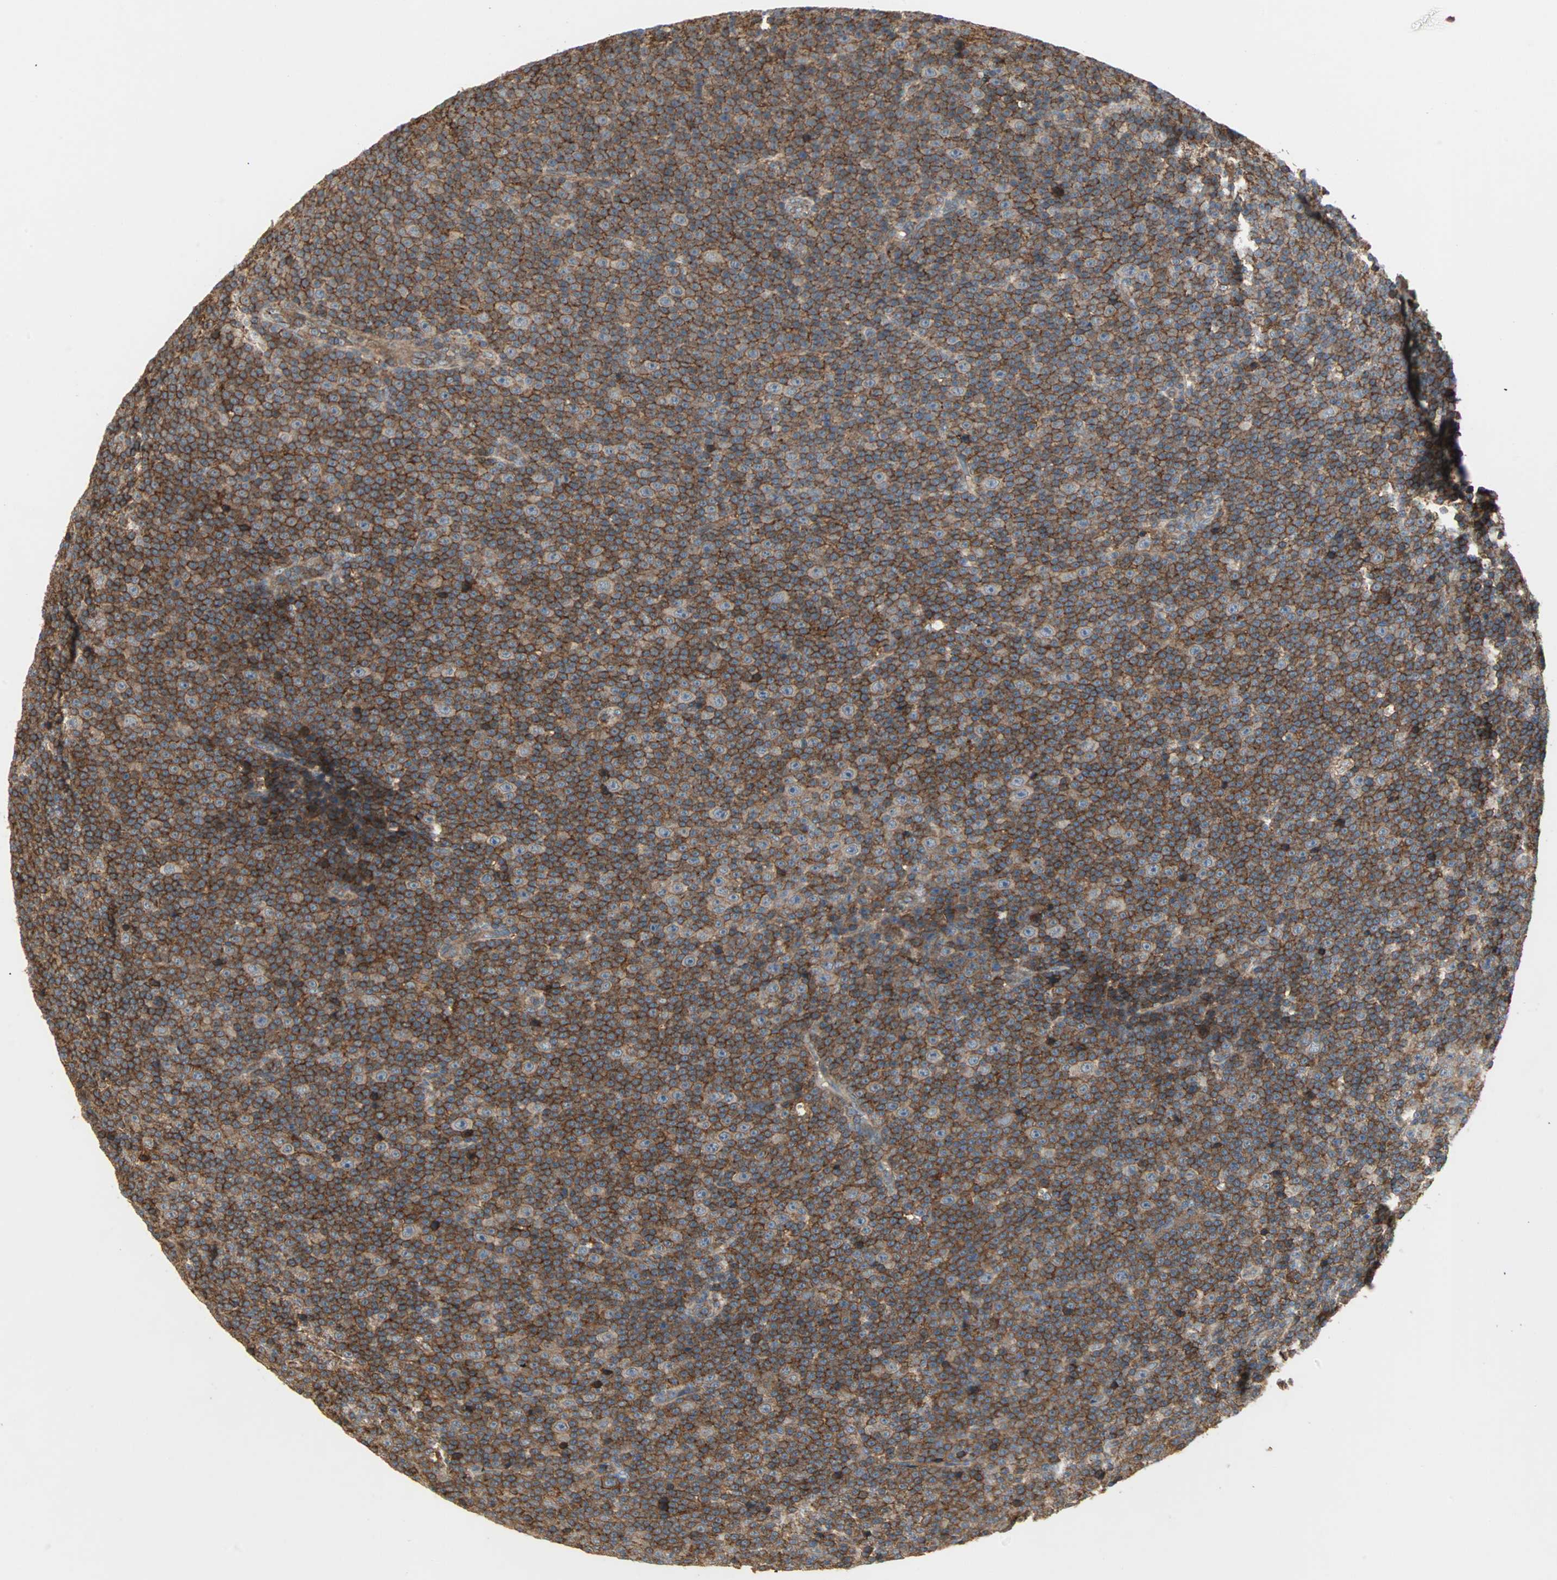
{"staining": {"intensity": "strong", "quantity": ">75%", "location": "cytoplasmic/membranous"}, "tissue": "lymphoma", "cell_type": "Tumor cells", "image_type": "cancer", "snomed": [{"axis": "morphology", "description": "Malignant lymphoma, non-Hodgkin's type, Low grade"}, {"axis": "topography", "description": "Lymph node"}], "caption": "DAB immunohistochemical staining of human lymphoma exhibits strong cytoplasmic/membranous protein positivity in about >75% of tumor cells. (brown staining indicates protein expression, while blue staining denotes nuclei).", "gene": "GNAI2", "patient": {"sex": "female", "age": 67}}